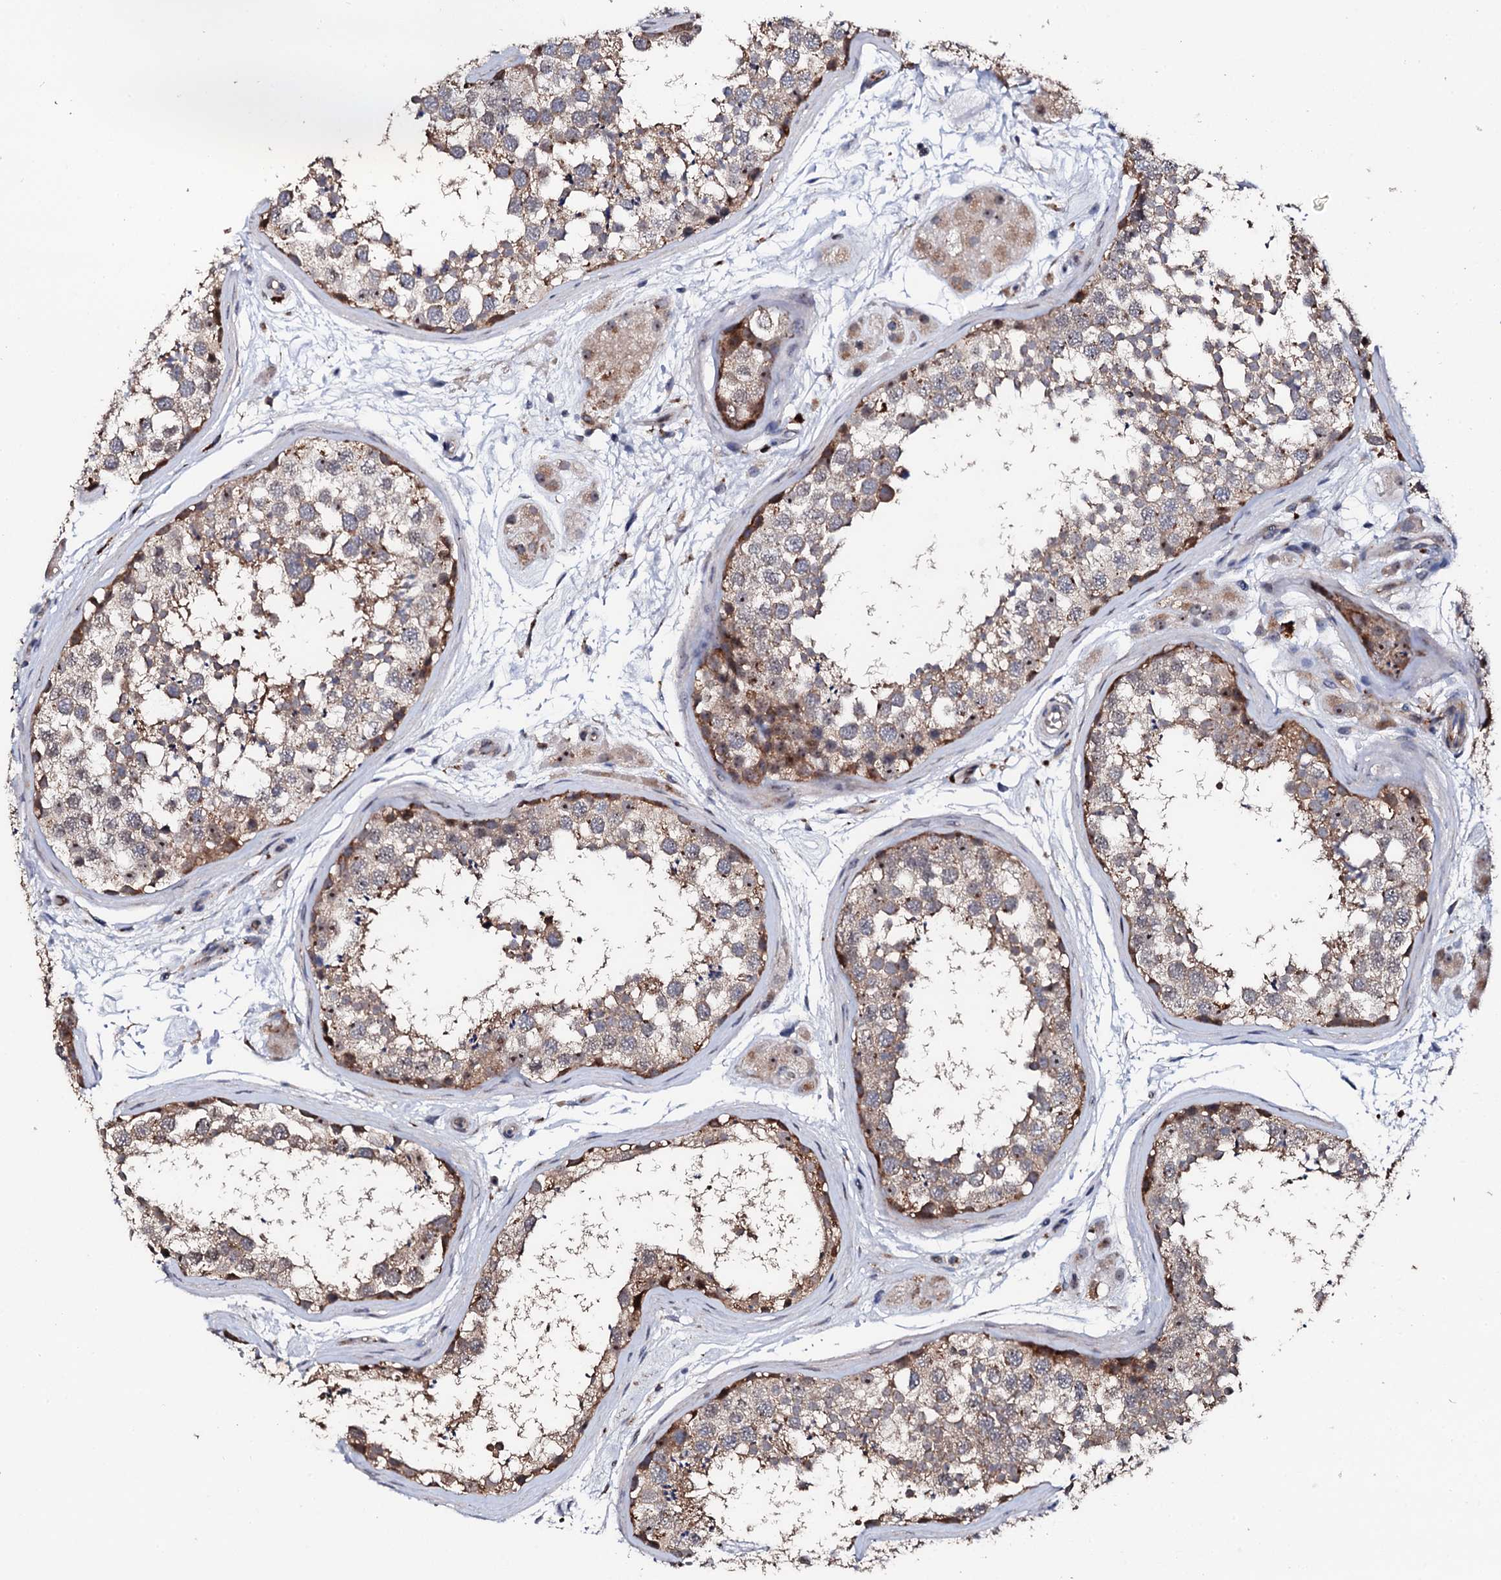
{"staining": {"intensity": "moderate", "quantity": "25%-75%", "location": "cytoplasmic/membranous"}, "tissue": "testis", "cell_type": "Cells in seminiferous ducts", "image_type": "normal", "snomed": [{"axis": "morphology", "description": "Normal tissue, NOS"}, {"axis": "topography", "description": "Testis"}], "caption": "An image of testis stained for a protein displays moderate cytoplasmic/membranous brown staining in cells in seminiferous ducts.", "gene": "GTPBP4", "patient": {"sex": "male", "age": 56}}